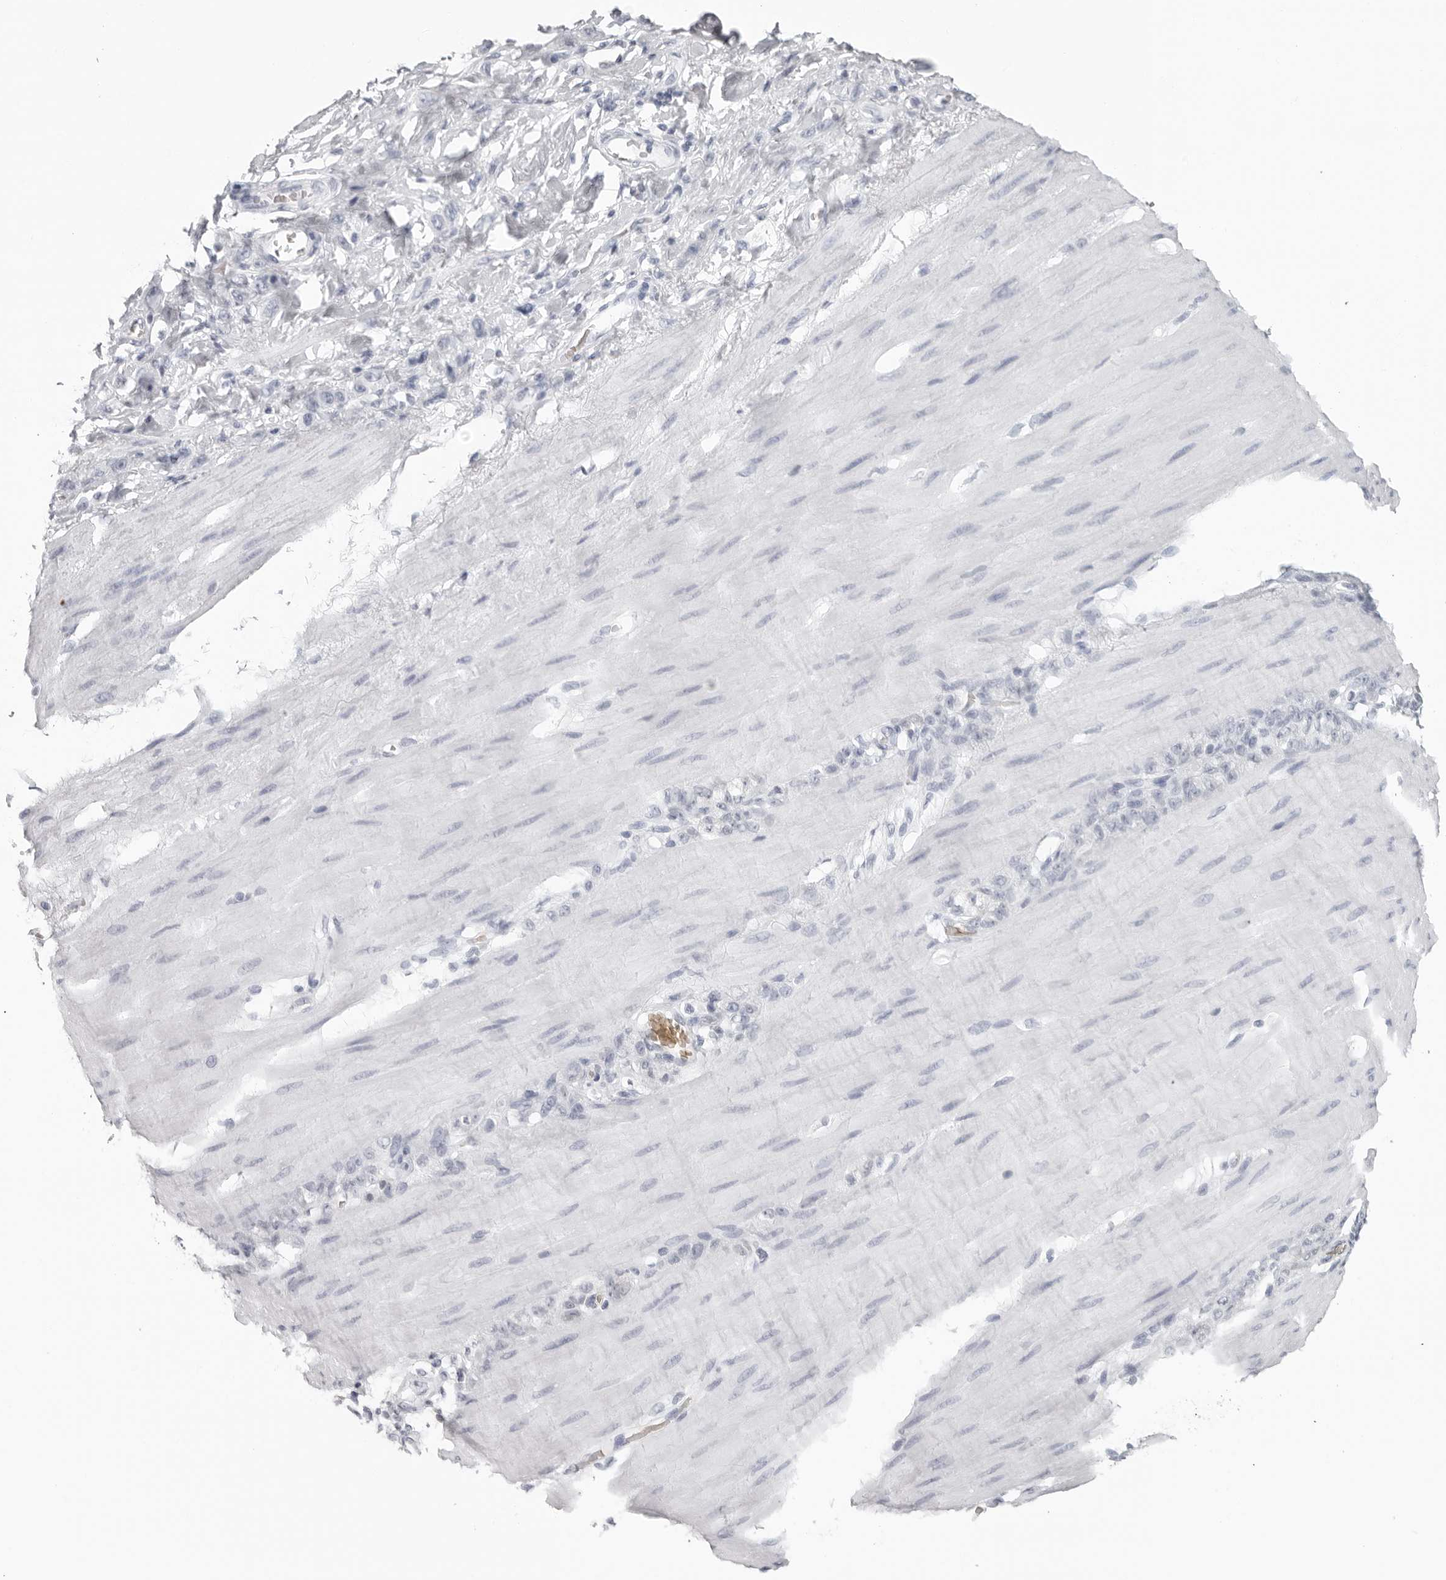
{"staining": {"intensity": "negative", "quantity": "none", "location": "none"}, "tissue": "stomach cancer", "cell_type": "Tumor cells", "image_type": "cancer", "snomed": [{"axis": "morphology", "description": "Adenocarcinoma, NOS"}, {"axis": "topography", "description": "Stomach"}], "caption": "High magnification brightfield microscopy of stomach adenocarcinoma stained with DAB (brown) and counterstained with hematoxylin (blue): tumor cells show no significant positivity. (Stains: DAB (3,3'-diaminobenzidine) immunohistochemistry with hematoxylin counter stain, Microscopy: brightfield microscopy at high magnification).", "gene": "EPB41", "patient": {"sex": "male", "age": 82}}